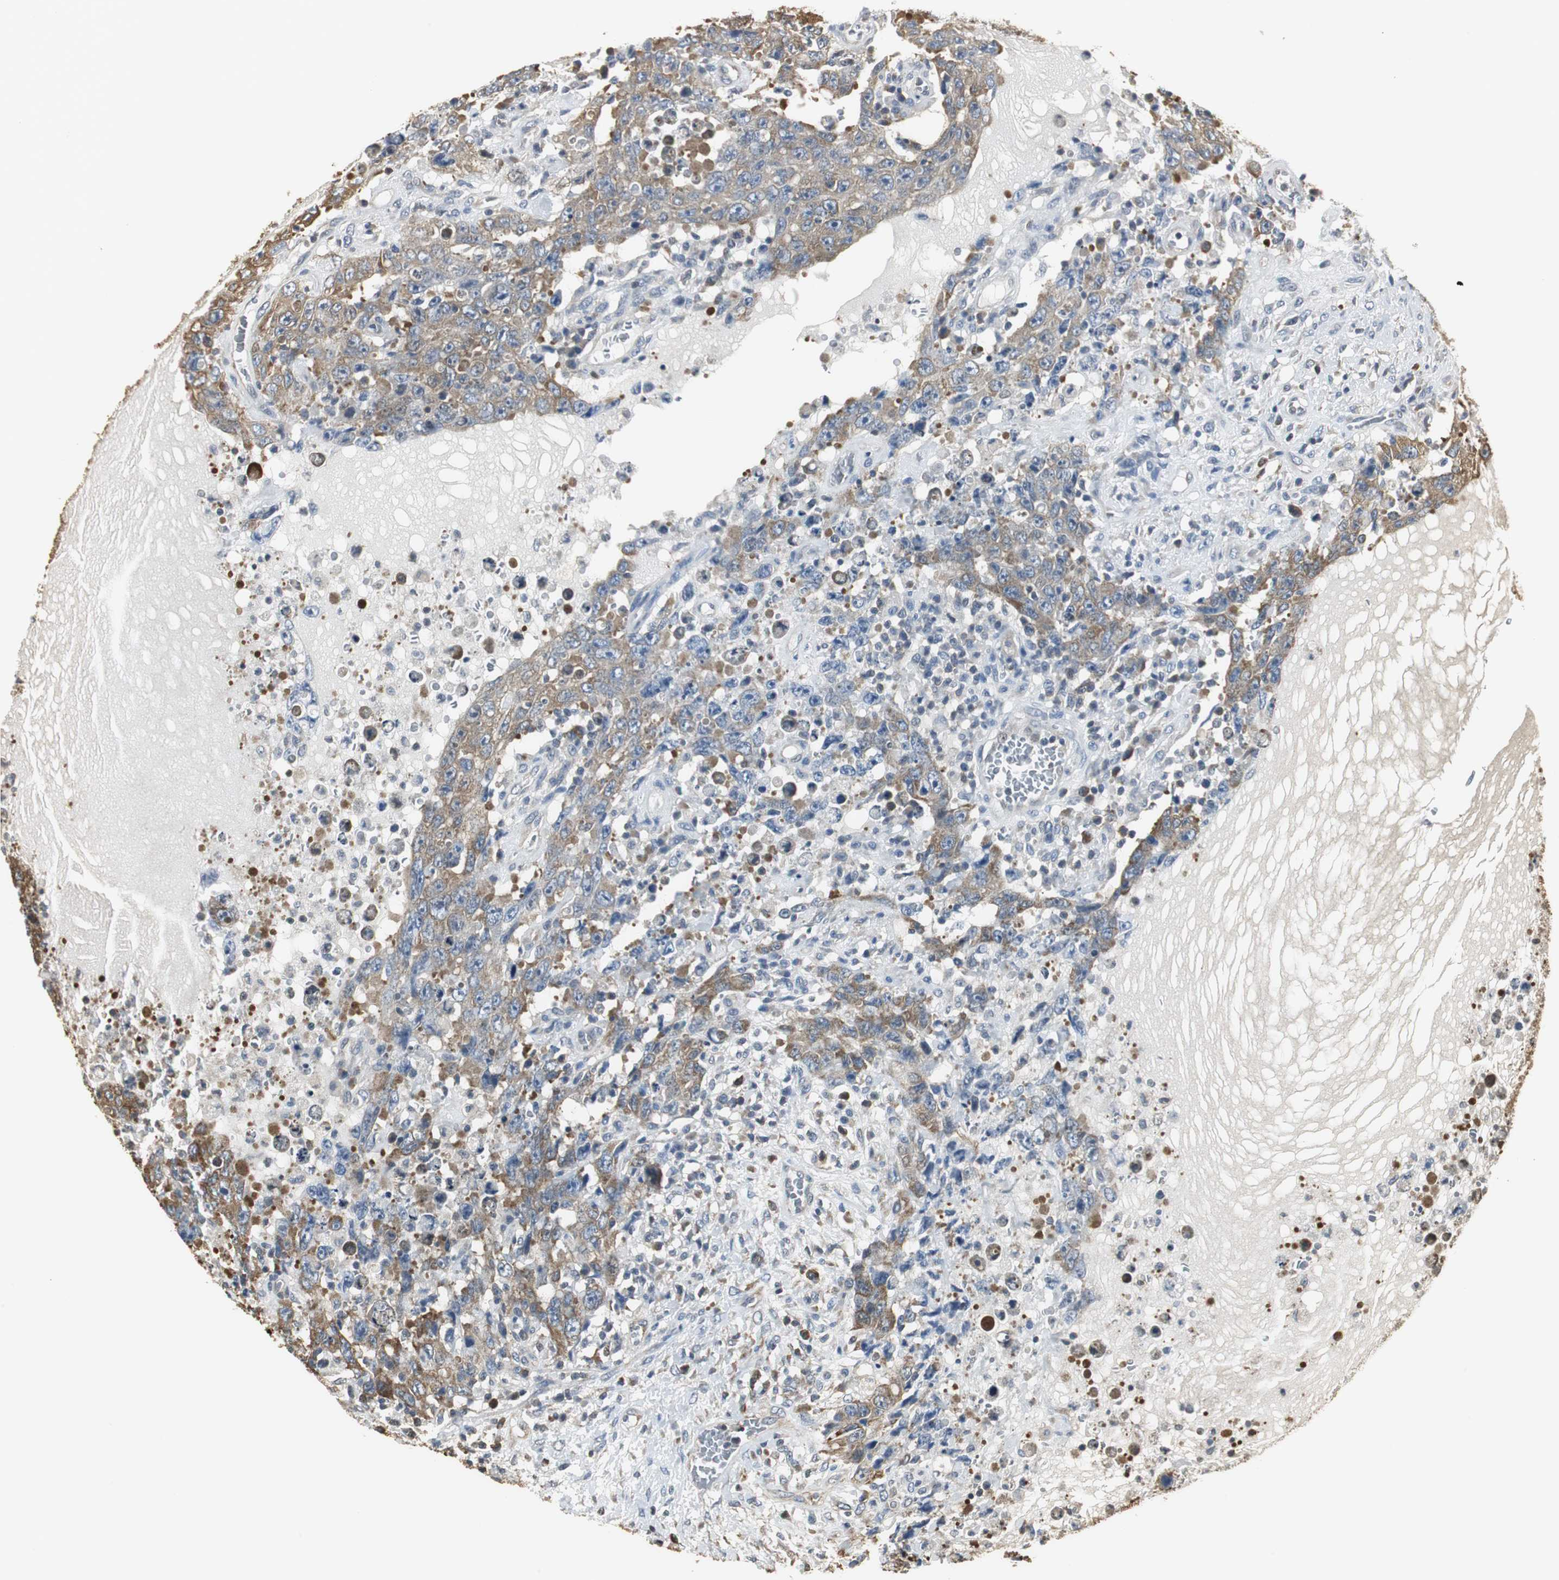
{"staining": {"intensity": "moderate", "quantity": ">75%", "location": "cytoplasmic/membranous"}, "tissue": "testis cancer", "cell_type": "Tumor cells", "image_type": "cancer", "snomed": [{"axis": "morphology", "description": "Carcinoma, Embryonal, NOS"}, {"axis": "topography", "description": "Testis"}], "caption": "A brown stain highlights moderate cytoplasmic/membranous staining of a protein in testis cancer tumor cells.", "gene": "CCT5", "patient": {"sex": "male", "age": 26}}